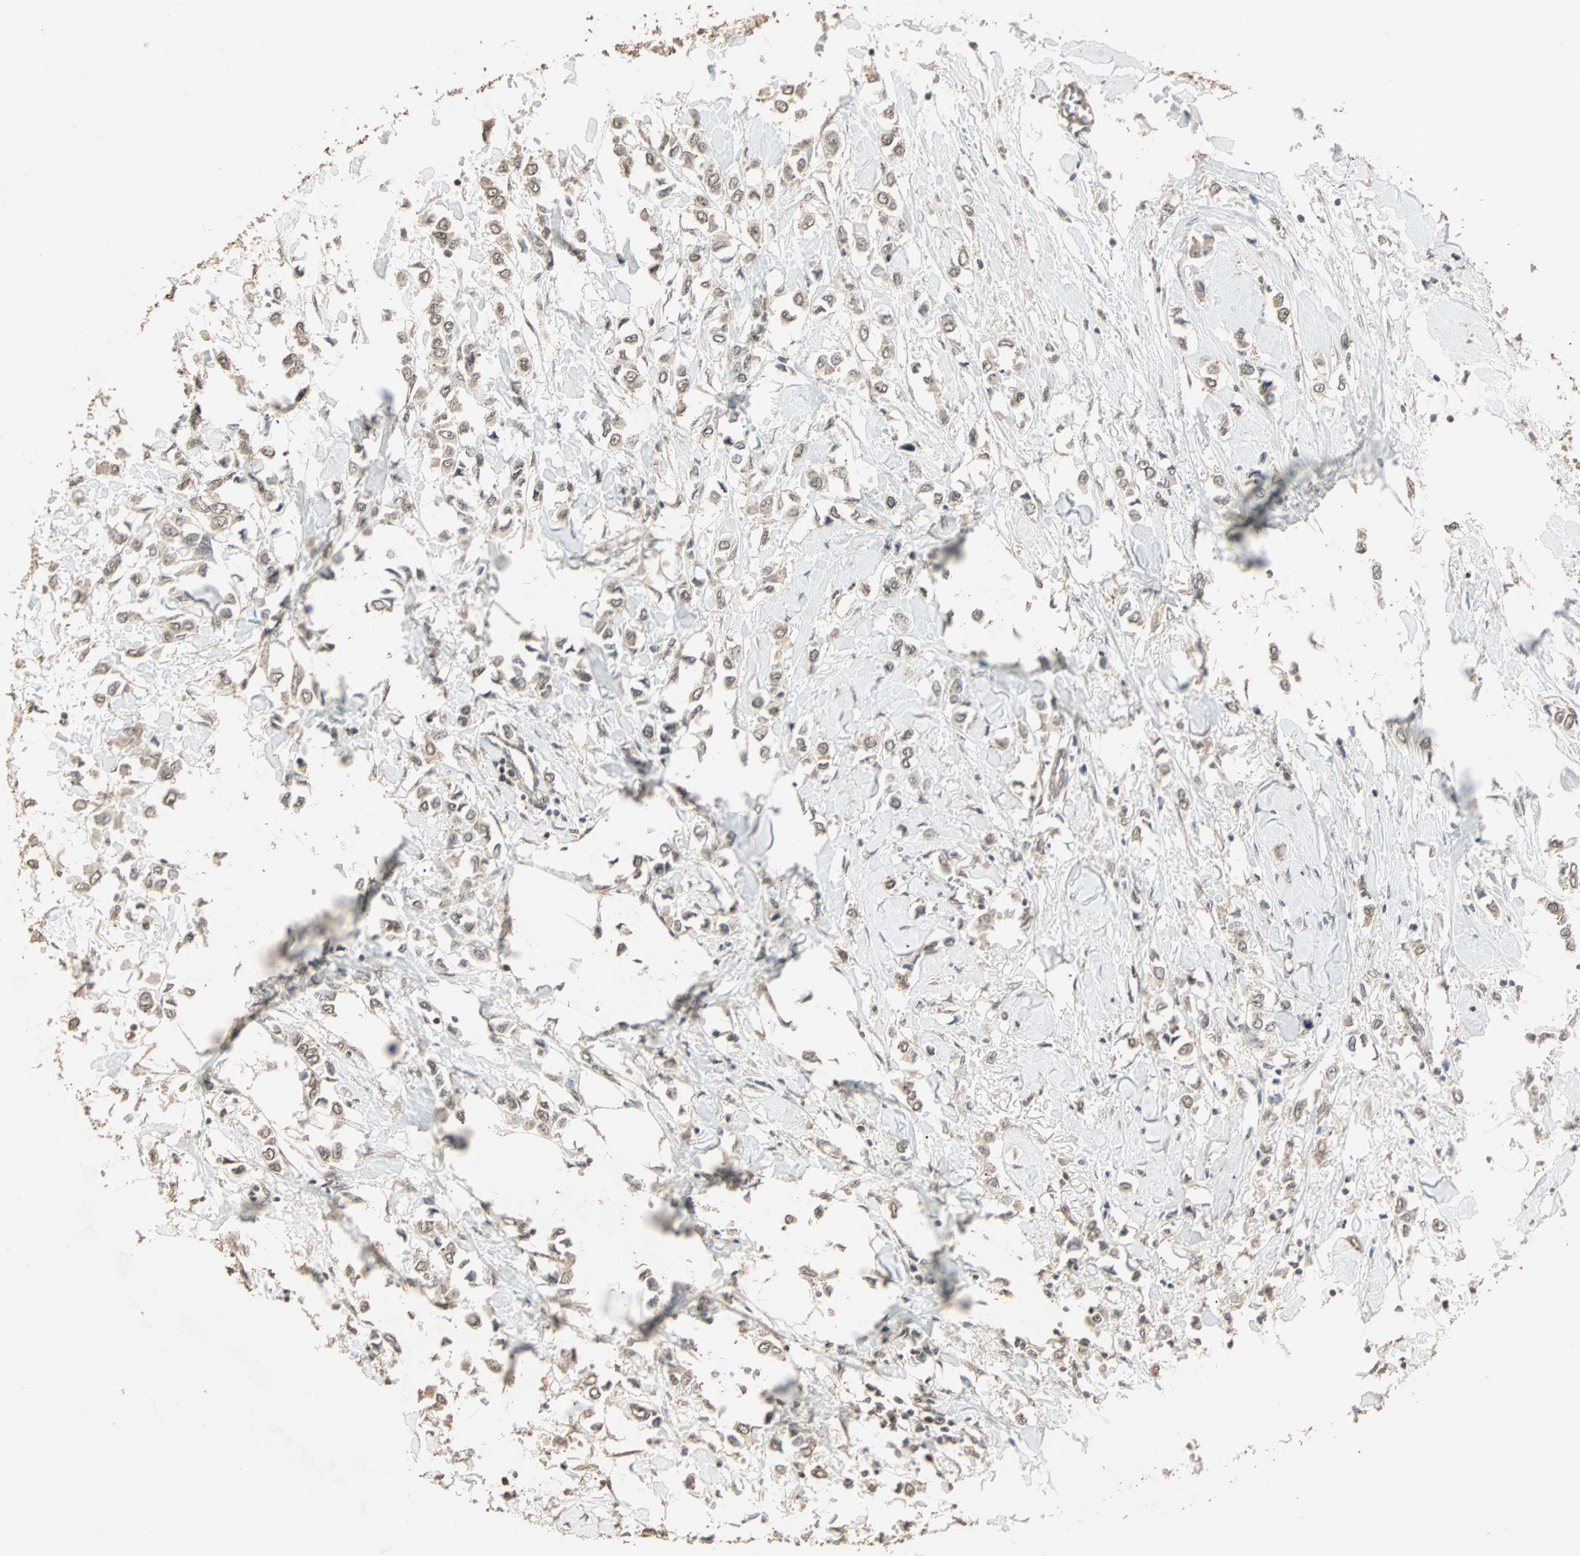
{"staining": {"intensity": "moderate", "quantity": ">75%", "location": "cytoplasmic/membranous,nuclear"}, "tissue": "breast cancer", "cell_type": "Tumor cells", "image_type": "cancer", "snomed": [{"axis": "morphology", "description": "Lobular carcinoma"}, {"axis": "topography", "description": "Breast"}], "caption": "DAB immunohistochemical staining of breast cancer exhibits moderate cytoplasmic/membranous and nuclear protein expression in about >75% of tumor cells.", "gene": "ZBTB33", "patient": {"sex": "female", "age": 51}}